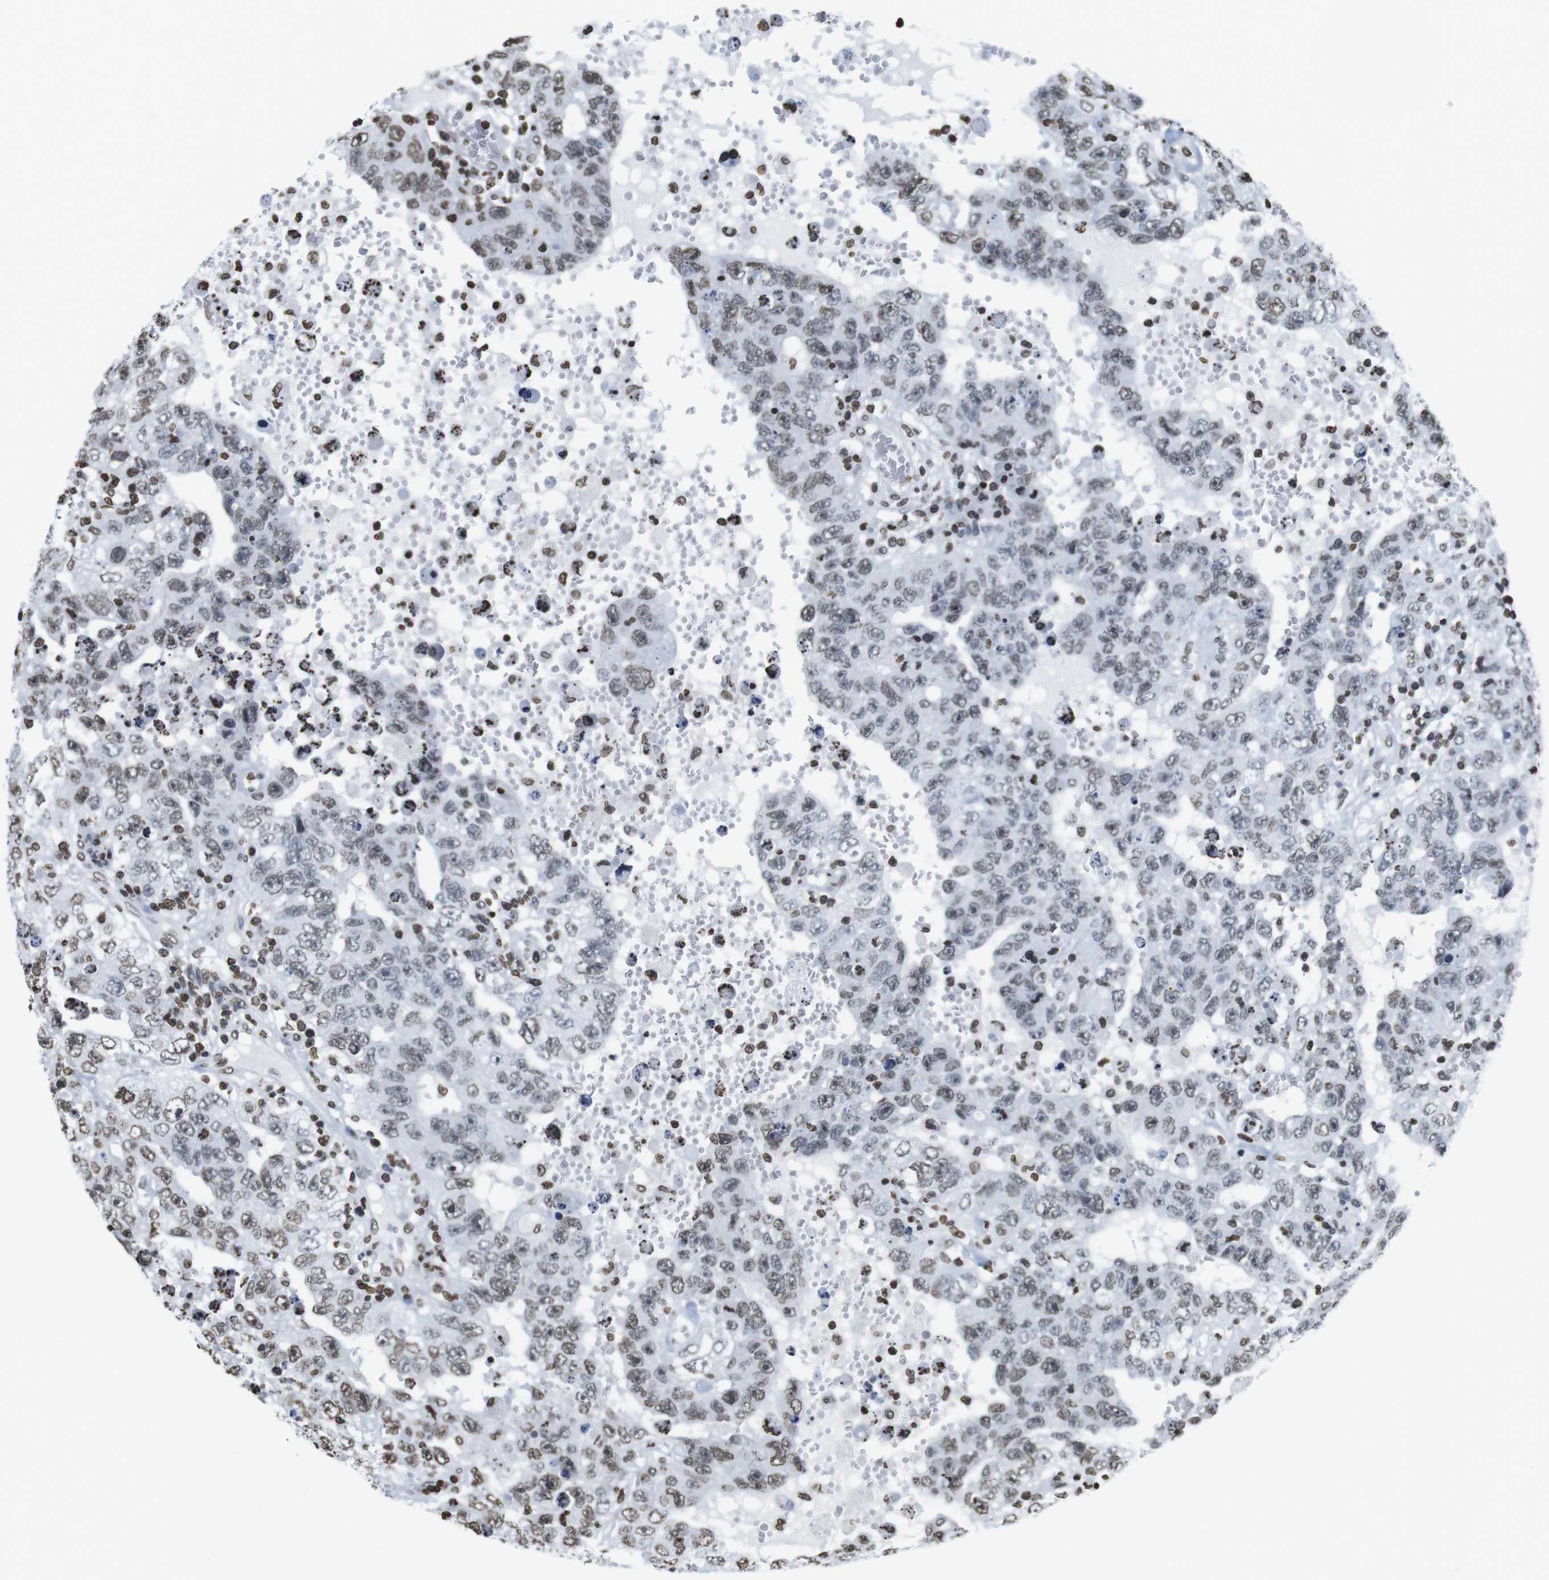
{"staining": {"intensity": "weak", "quantity": "25%-75%", "location": "nuclear"}, "tissue": "testis cancer", "cell_type": "Tumor cells", "image_type": "cancer", "snomed": [{"axis": "morphology", "description": "Carcinoma, Embryonal, NOS"}, {"axis": "topography", "description": "Testis"}], "caption": "Immunohistochemistry (IHC) histopathology image of human testis cancer (embryonal carcinoma) stained for a protein (brown), which reveals low levels of weak nuclear staining in approximately 25%-75% of tumor cells.", "gene": "BSX", "patient": {"sex": "male", "age": 26}}